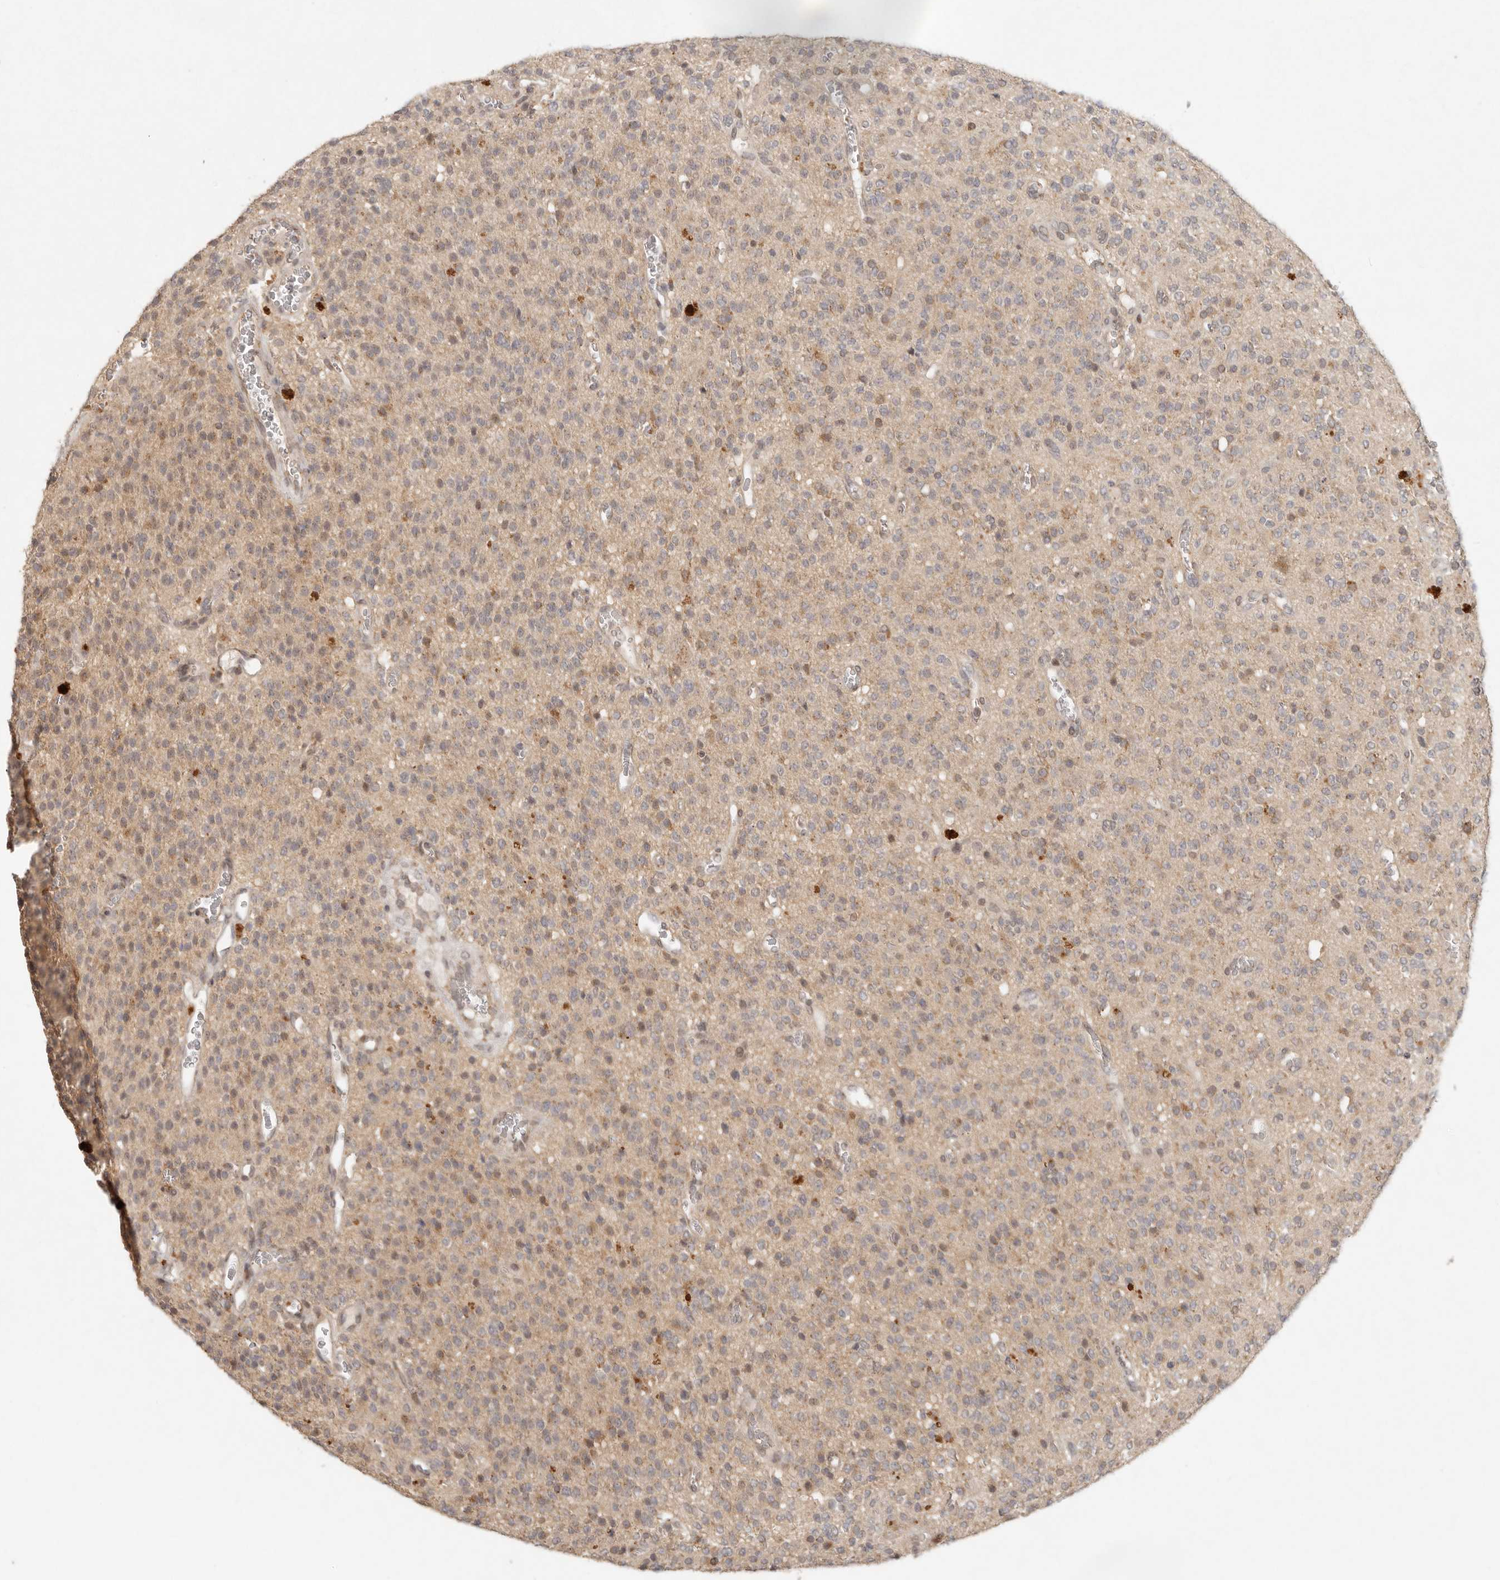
{"staining": {"intensity": "weak", "quantity": ">75%", "location": "cytoplasmic/membranous"}, "tissue": "glioma", "cell_type": "Tumor cells", "image_type": "cancer", "snomed": [{"axis": "morphology", "description": "Glioma, malignant, High grade"}, {"axis": "topography", "description": "Brain"}], "caption": "Immunohistochemical staining of glioma exhibits weak cytoplasmic/membranous protein expression in approximately >75% of tumor cells.", "gene": "LRRC75A", "patient": {"sex": "male", "age": 34}}